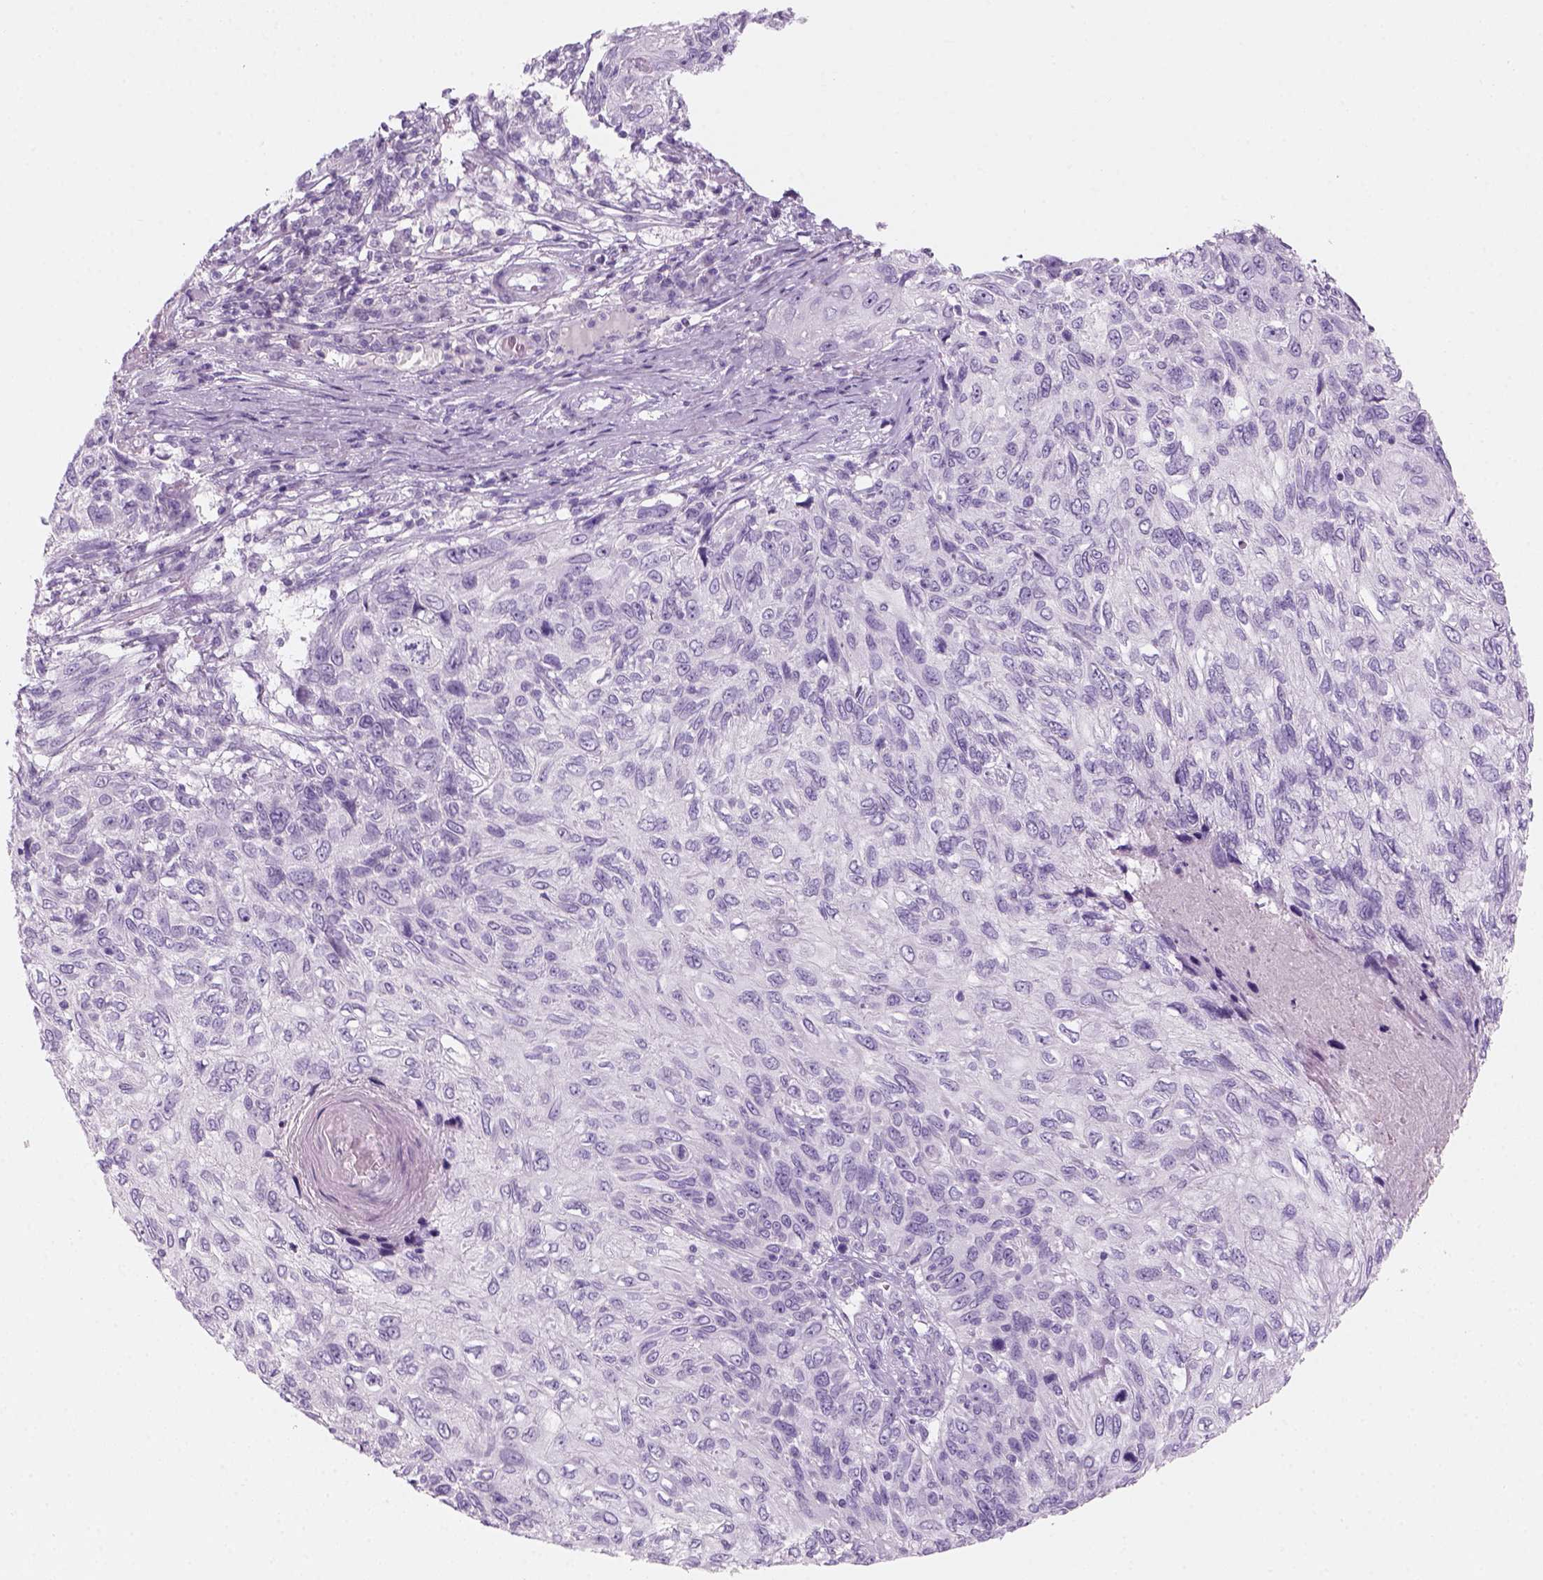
{"staining": {"intensity": "negative", "quantity": "none", "location": "none"}, "tissue": "skin cancer", "cell_type": "Tumor cells", "image_type": "cancer", "snomed": [{"axis": "morphology", "description": "Squamous cell carcinoma, NOS"}, {"axis": "topography", "description": "Skin"}], "caption": "The immunohistochemistry (IHC) image has no significant staining in tumor cells of skin cancer (squamous cell carcinoma) tissue. (DAB IHC with hematoxylin counter stain).", "gene": "KRTAP11-1", "patient": {"sex": "male", "age": 92}}